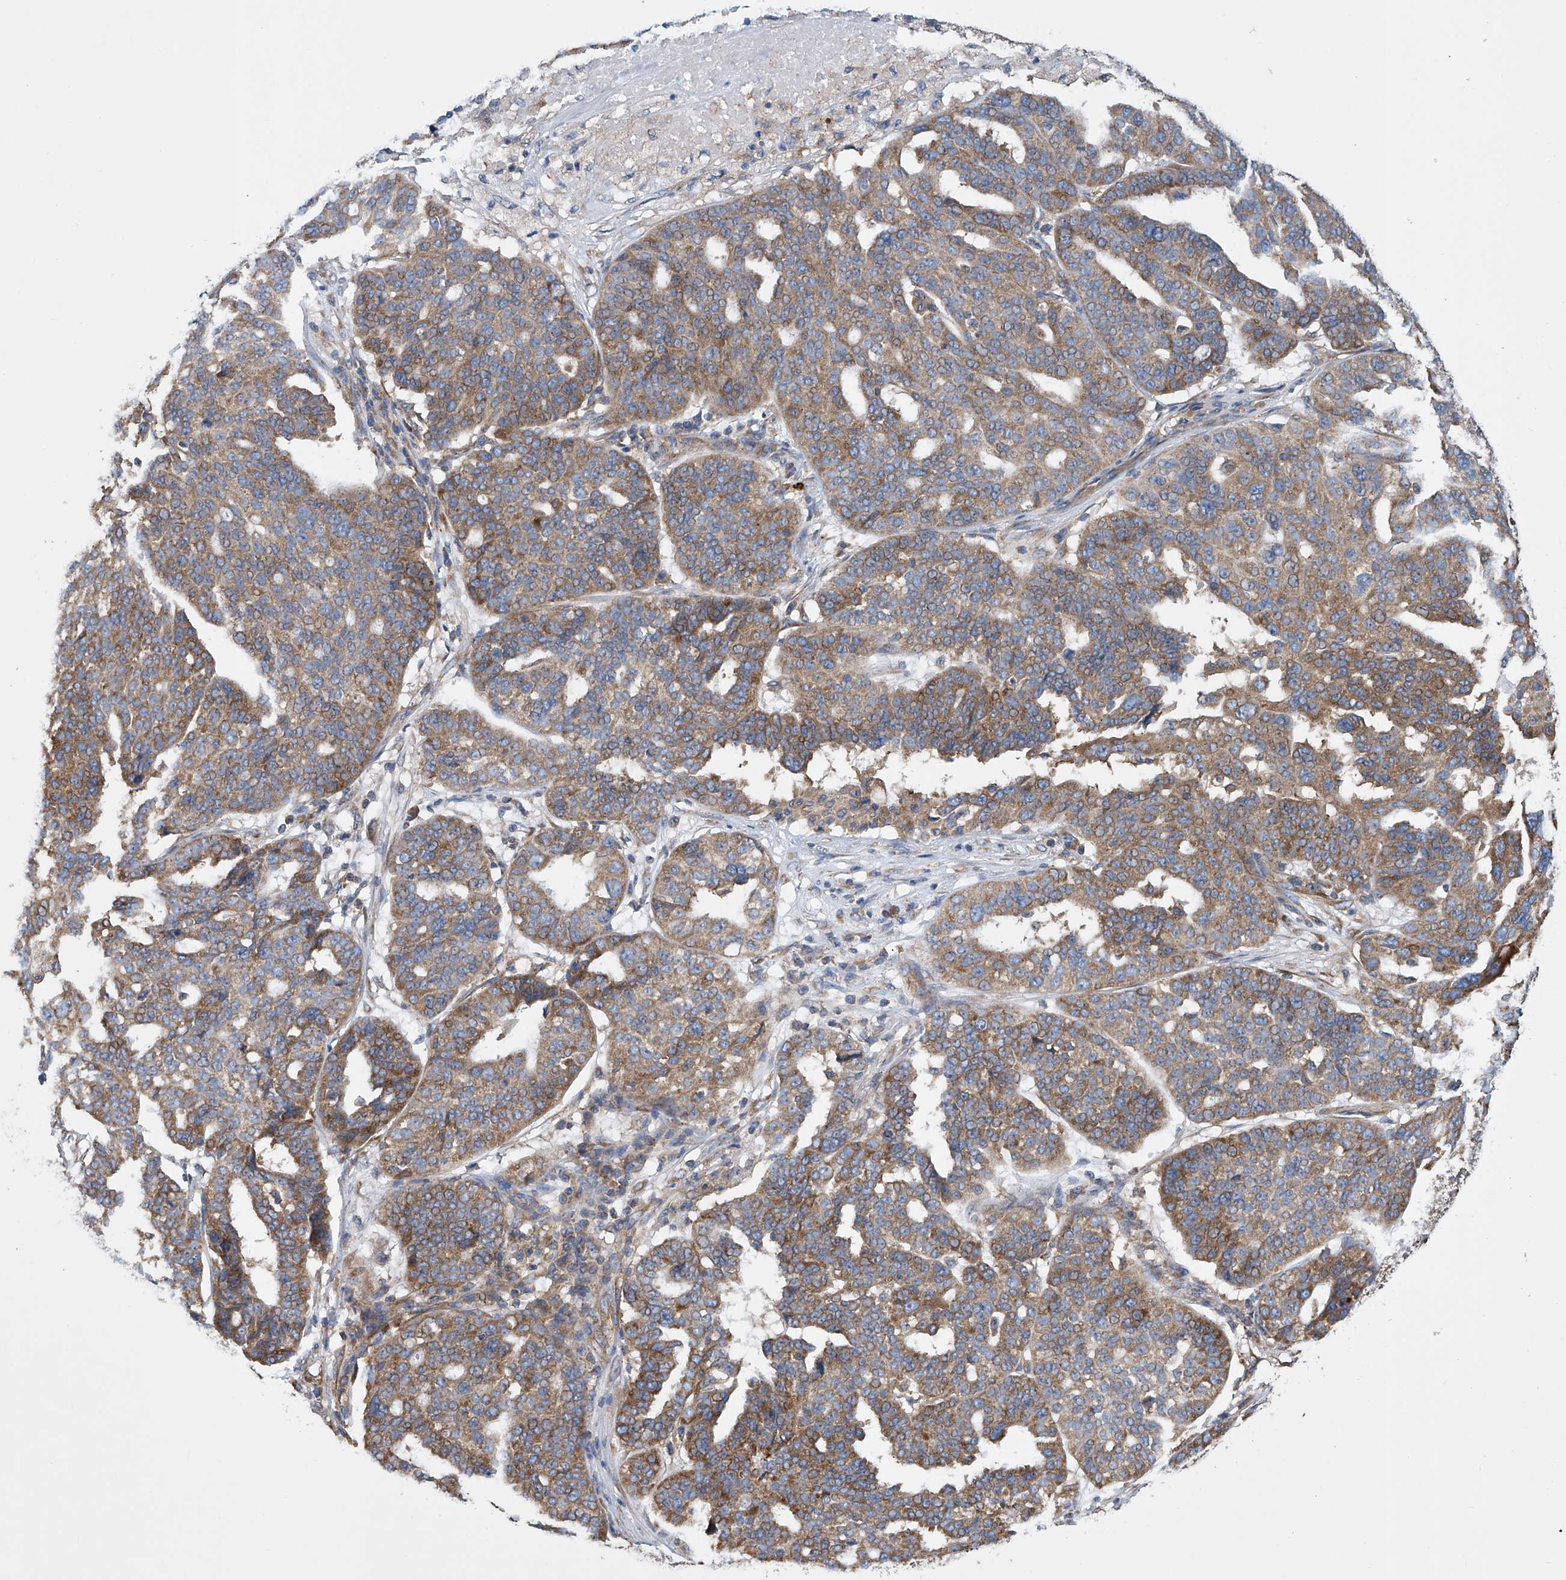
{"staining": {"intensity": "moderate", "quantity": ">75%", "location": "cytoplasmic/membranous"}, "tissue": "ovarian cancer", "cell_type": "Tumor cells", "image_type": "cancer", "snomed": [{"axis": "morphology", "description": "Cystadenocarcinoma, serous, NOS"}, {"axis": "topography", "description": "Ovary"}], "caption": "The image shows staining of serous cystadenocarcinoma (ovarian), revealing moderate cytoplasmic/membranous protein staining (brown color) within tumor cells. (IHC, brightfield microscopy, high magnification).", "gene": "SENP2", "patient": {"sex": "female", "age": 59}}